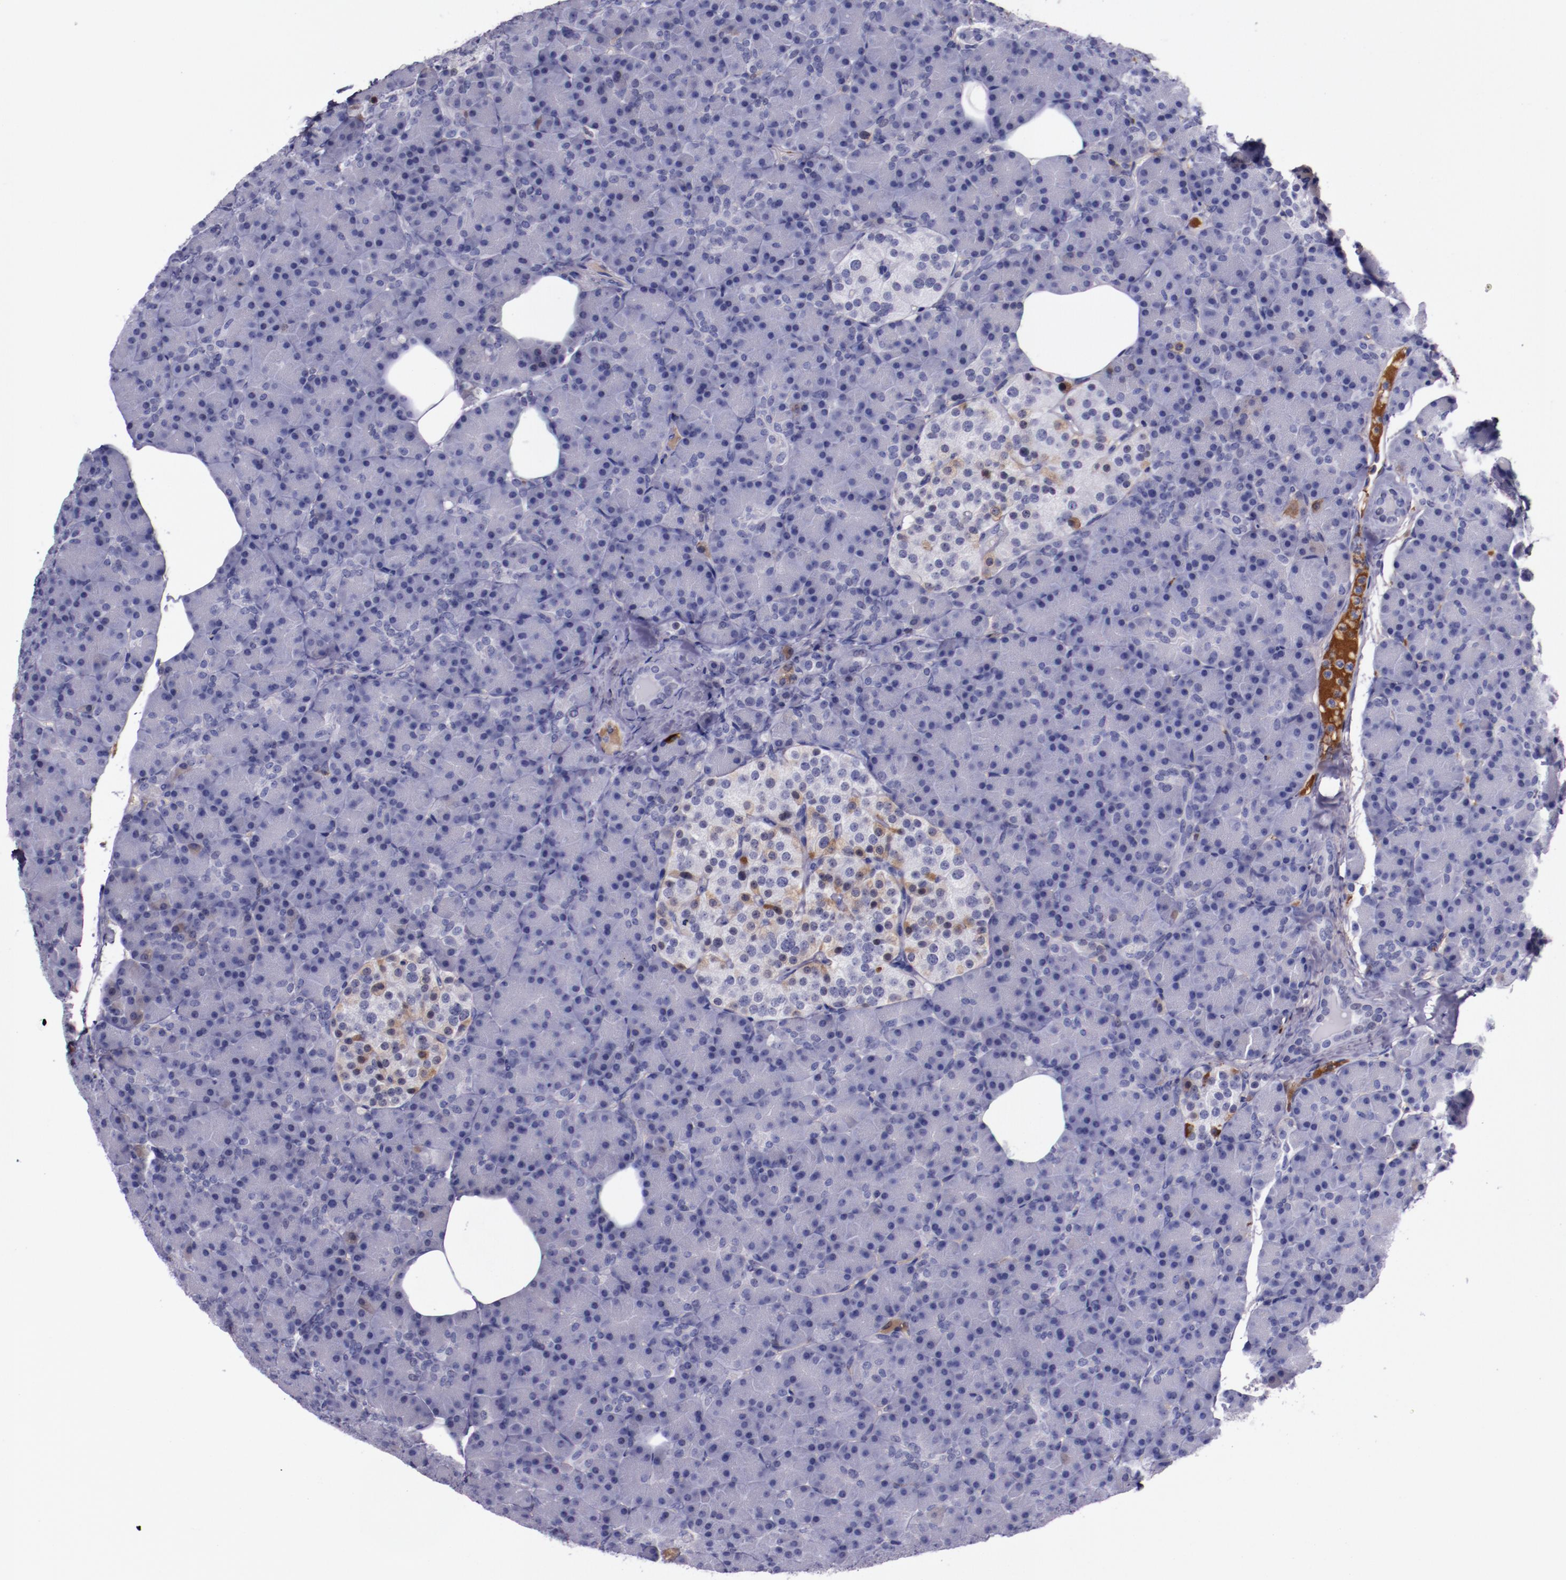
{"staining": {"intensity": "negative", "quantity": "none", "location": "none"}, "tissue": "pancreas", "cell_type": "Exocrine glandular cells", "image_type": "normal", "snomed": [{"axis": "morphology", "description": "Normal tissue, NOS"}, {"axis": "topography", "description": "Pancreas"}], "caption": "High power microscopy micrograph of an IHC photomicrograph of benign pancreas, revealing no significant positivity in exocrine glandular cells. The staining is performed using DAB brown chromogen with nuclei counter-stained in using hematoxylin.", "gene": "APOH", "patient": {"sex": "female", "age": 43}}